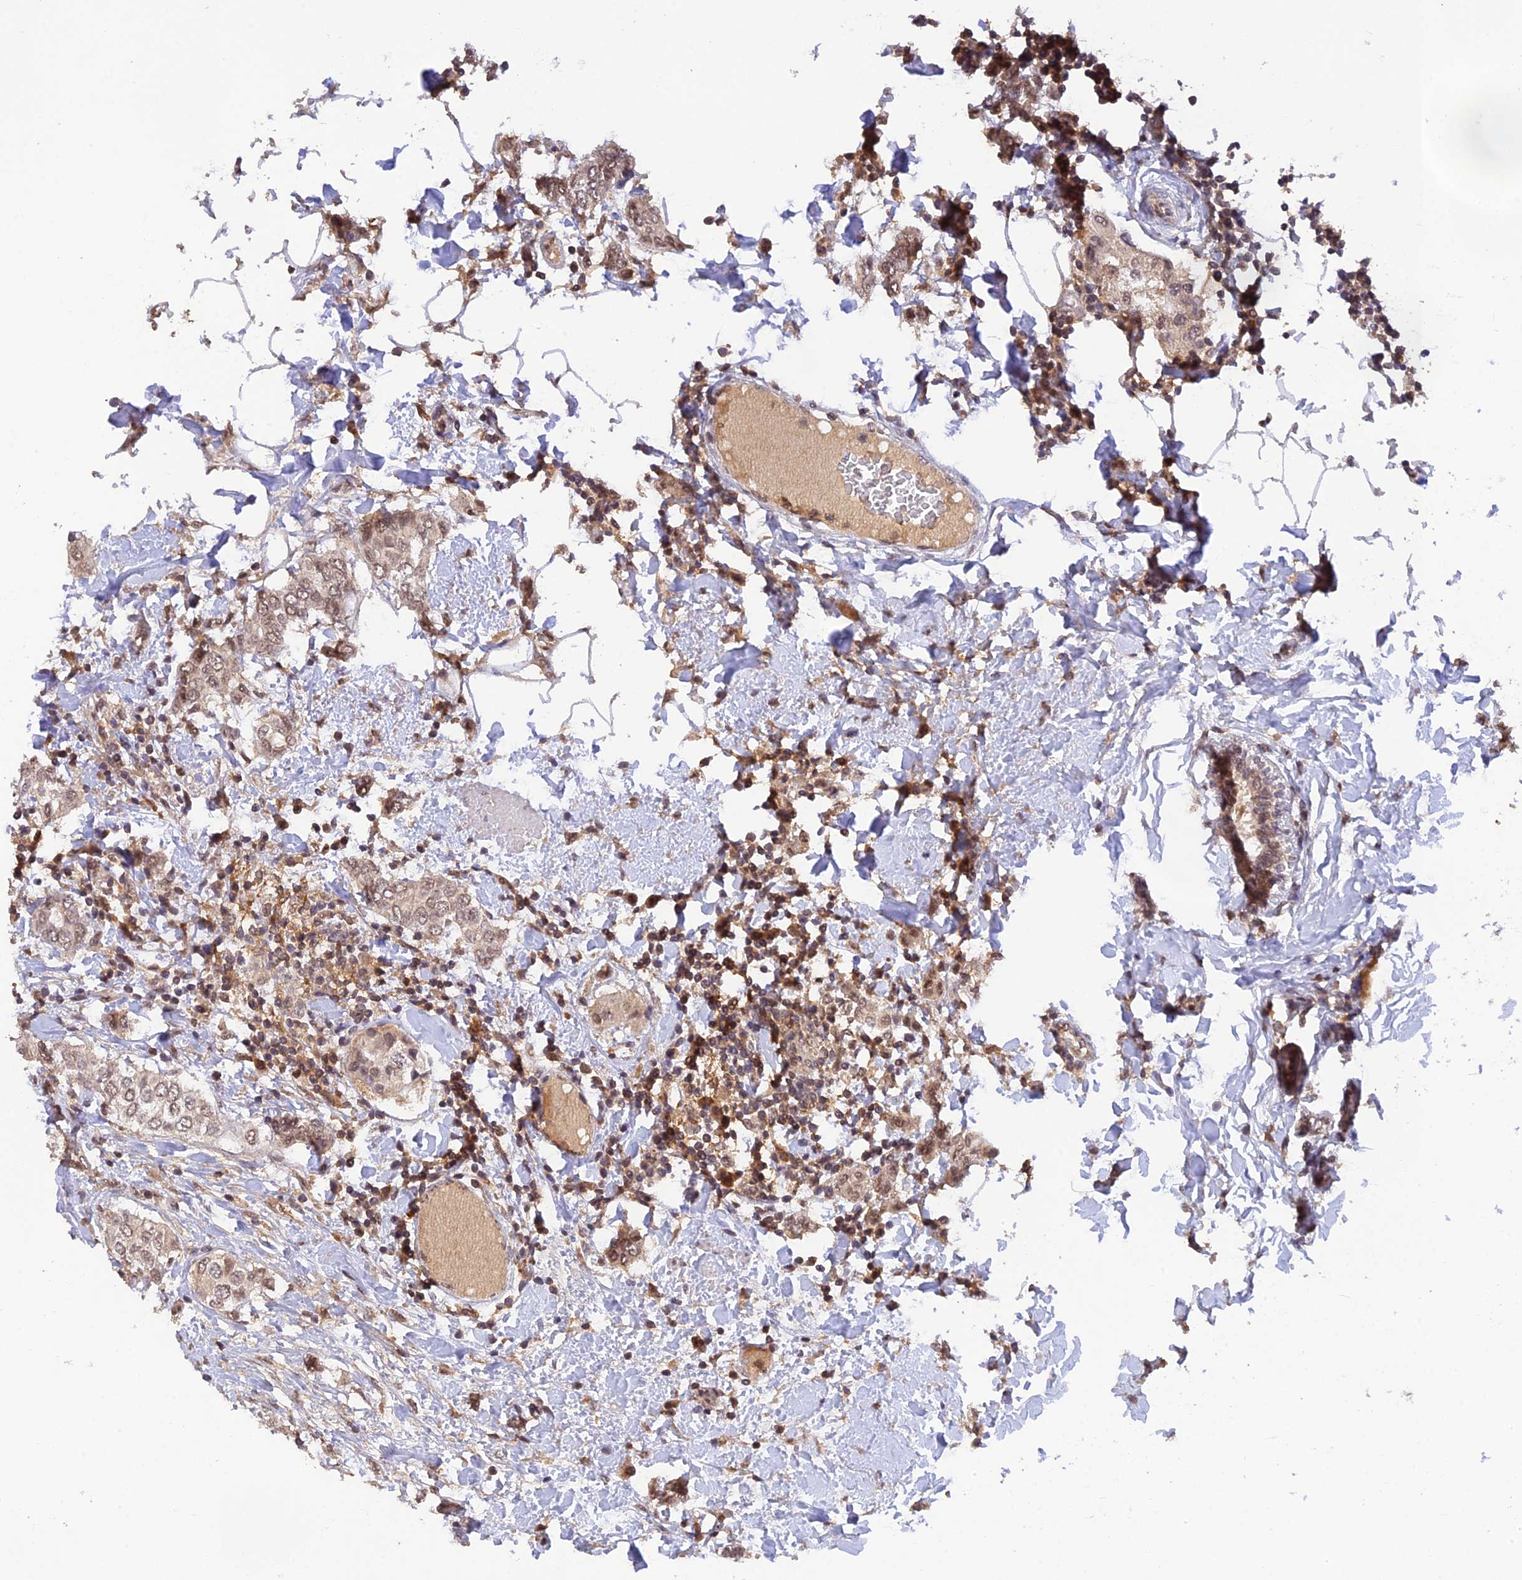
{"staining": {"intensity": "moderate", "quantity": ">75%", "location": "nuclear"}, "tissue": "breast cancer", "cell_type": "Tumor cells", "image_type": "cancer", "snomed": [{"axis": "morphology", "description": "Lobular carcinoma"}, {"axis": "topography", "description": "Breast"}], "caption": "Moderate nuclear protein positivity is identified in approximately >75% of tumor cells in lobular carcinoma (breast).", "gene": "ZNF436", "patient": {"sex": "female", "age": 51}}